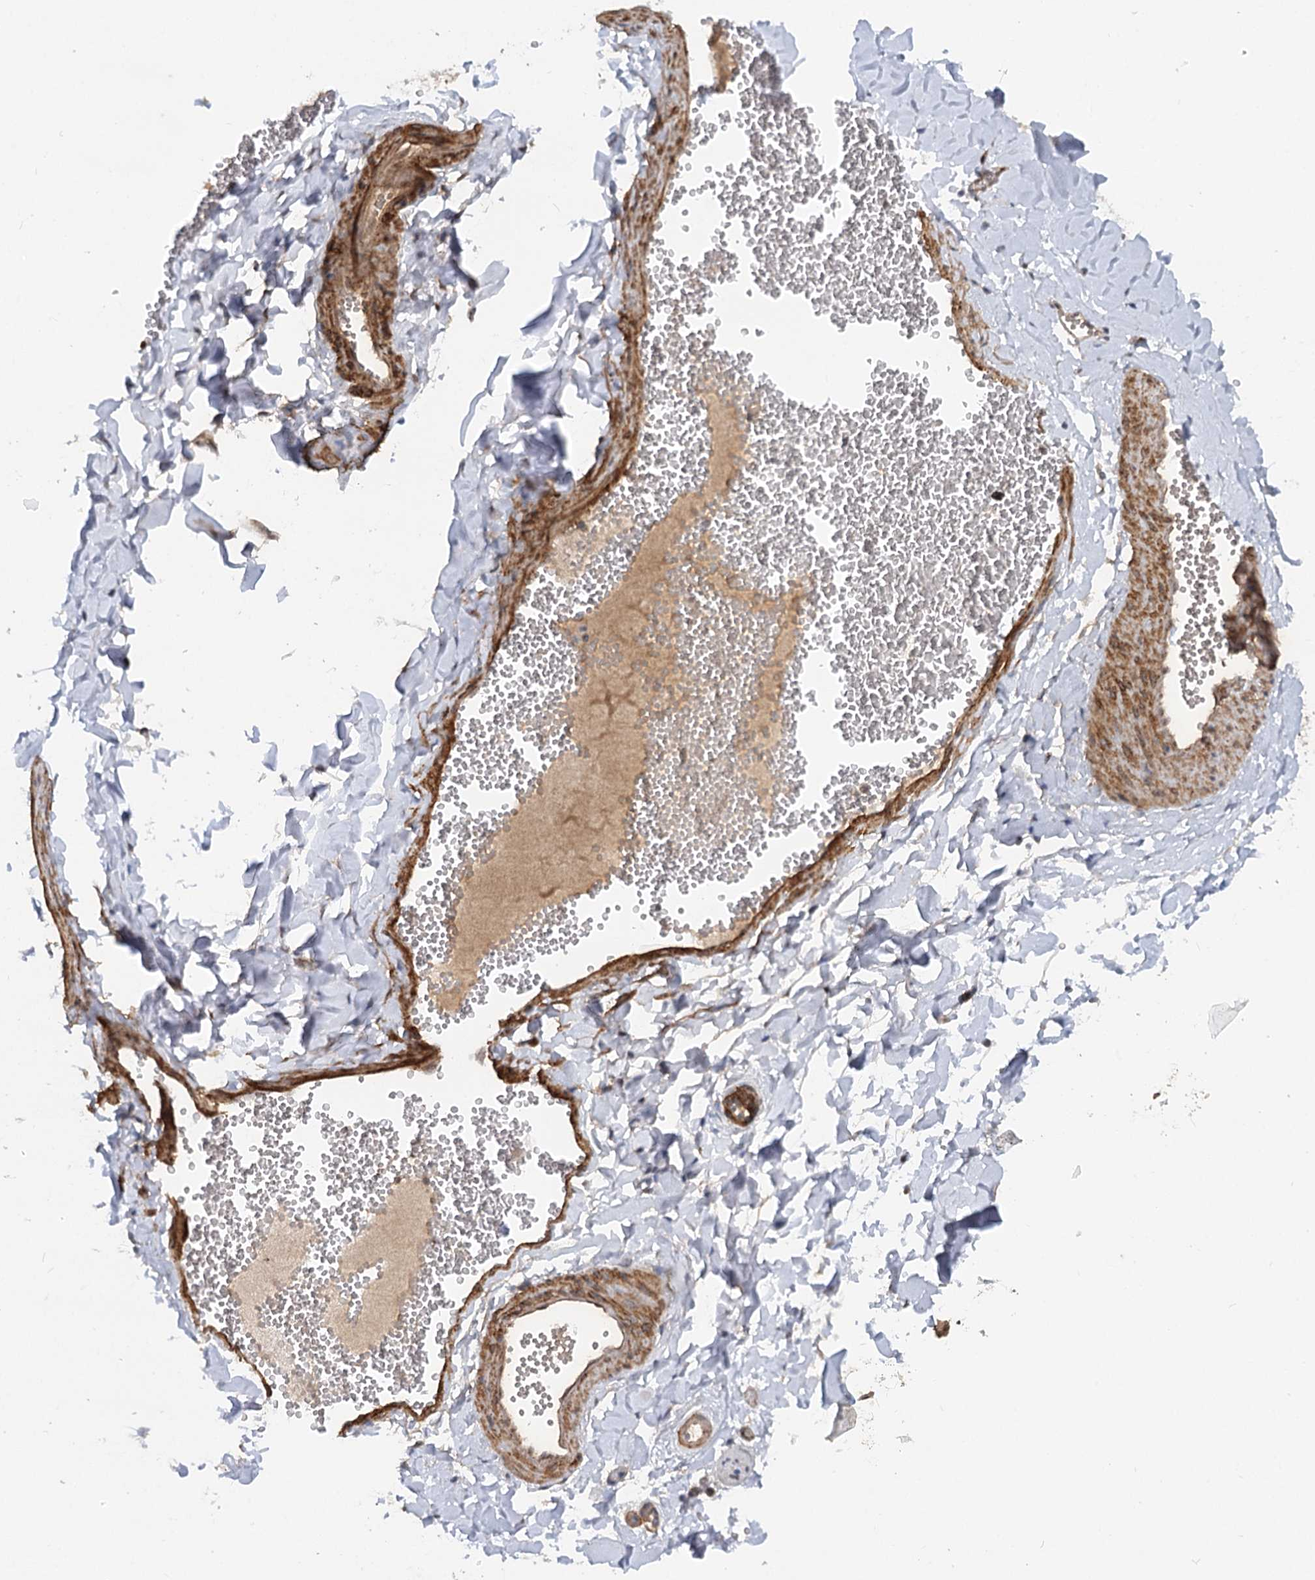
{"staining": {"intensity": "strong", "quantity": "25%-75%", "location": "cytoplasmic/membranous"}, "tissue": "adipose tissue", "cell_type": "Adipocytes", "image_type": "normal", "snomed": [{"axis": "morphology", "description": "Normal tissue, NOS"}, {"axis": "topography", "description": "Gallbladder"}, {"axis": "topography", "description": "Peripheral nerve tissue"}], "caption": "A photomicrograph showing strong cytoplasmic/membranous positivity in about 25%-75% of adipocytes in benign adipose tissue, as visualized by brown immunohistochemical staining.", "gene": "GNL3L", "patient": {"sex": "male", "age": 38}}